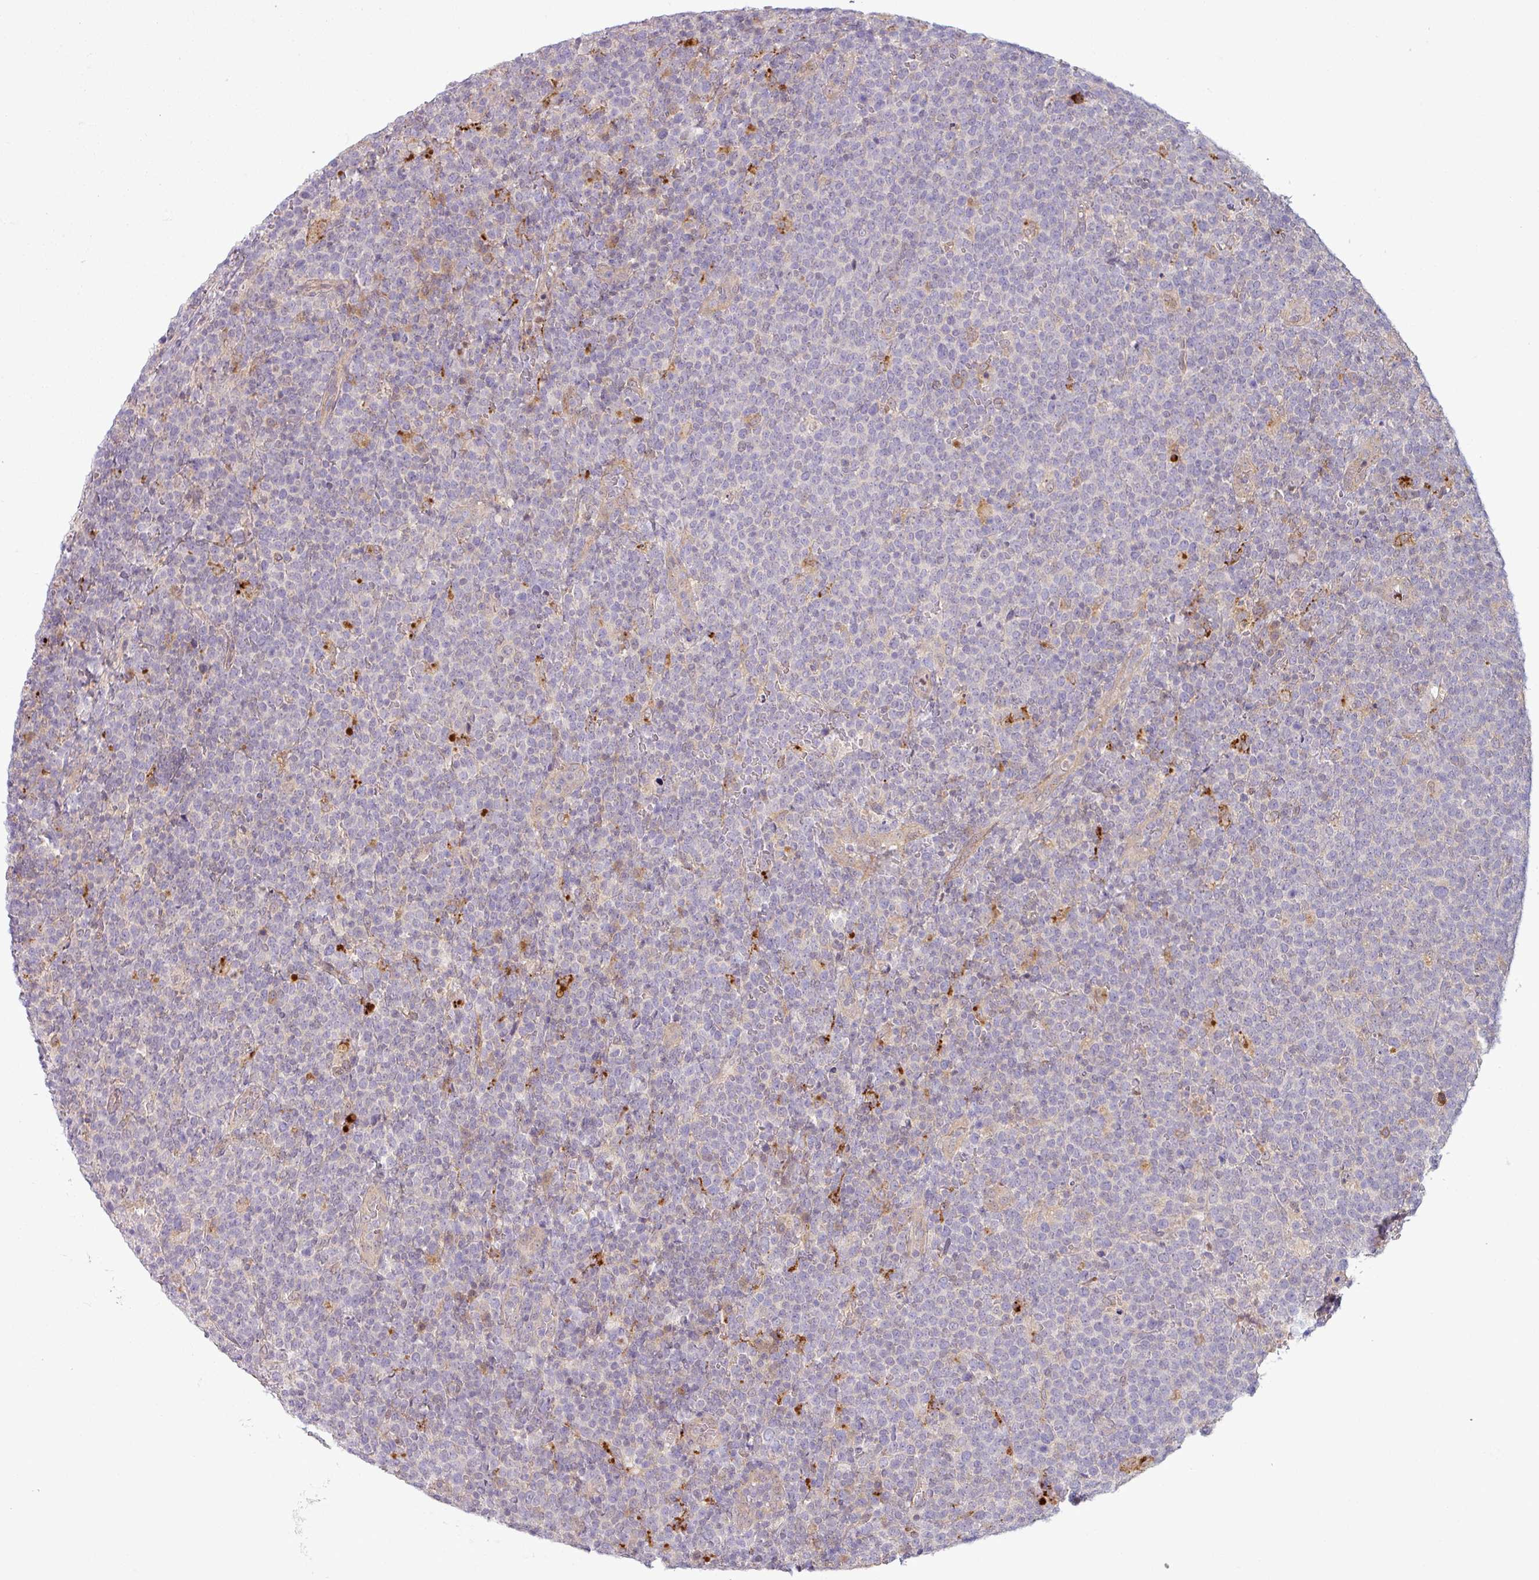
{"staining": {"intensity": "negative", "quantity": "none", "location": "none"}, "tissue": "lymphoma", "cell_type": "Tumor cells", "image_type": "cancer", "snomed": [{"axis": "morphology", "description": "Malignant lymphoma, non-Hodgkin's type, High grade"}, {"axis": "topography", "description": "Lymph node"}], "caption": "This is a micrograph of IHC staining of lymphoma, which shows no expression in tumor cells.", "gene": "CCDC144A", "patient": {"sex": "male", "age": 61}}